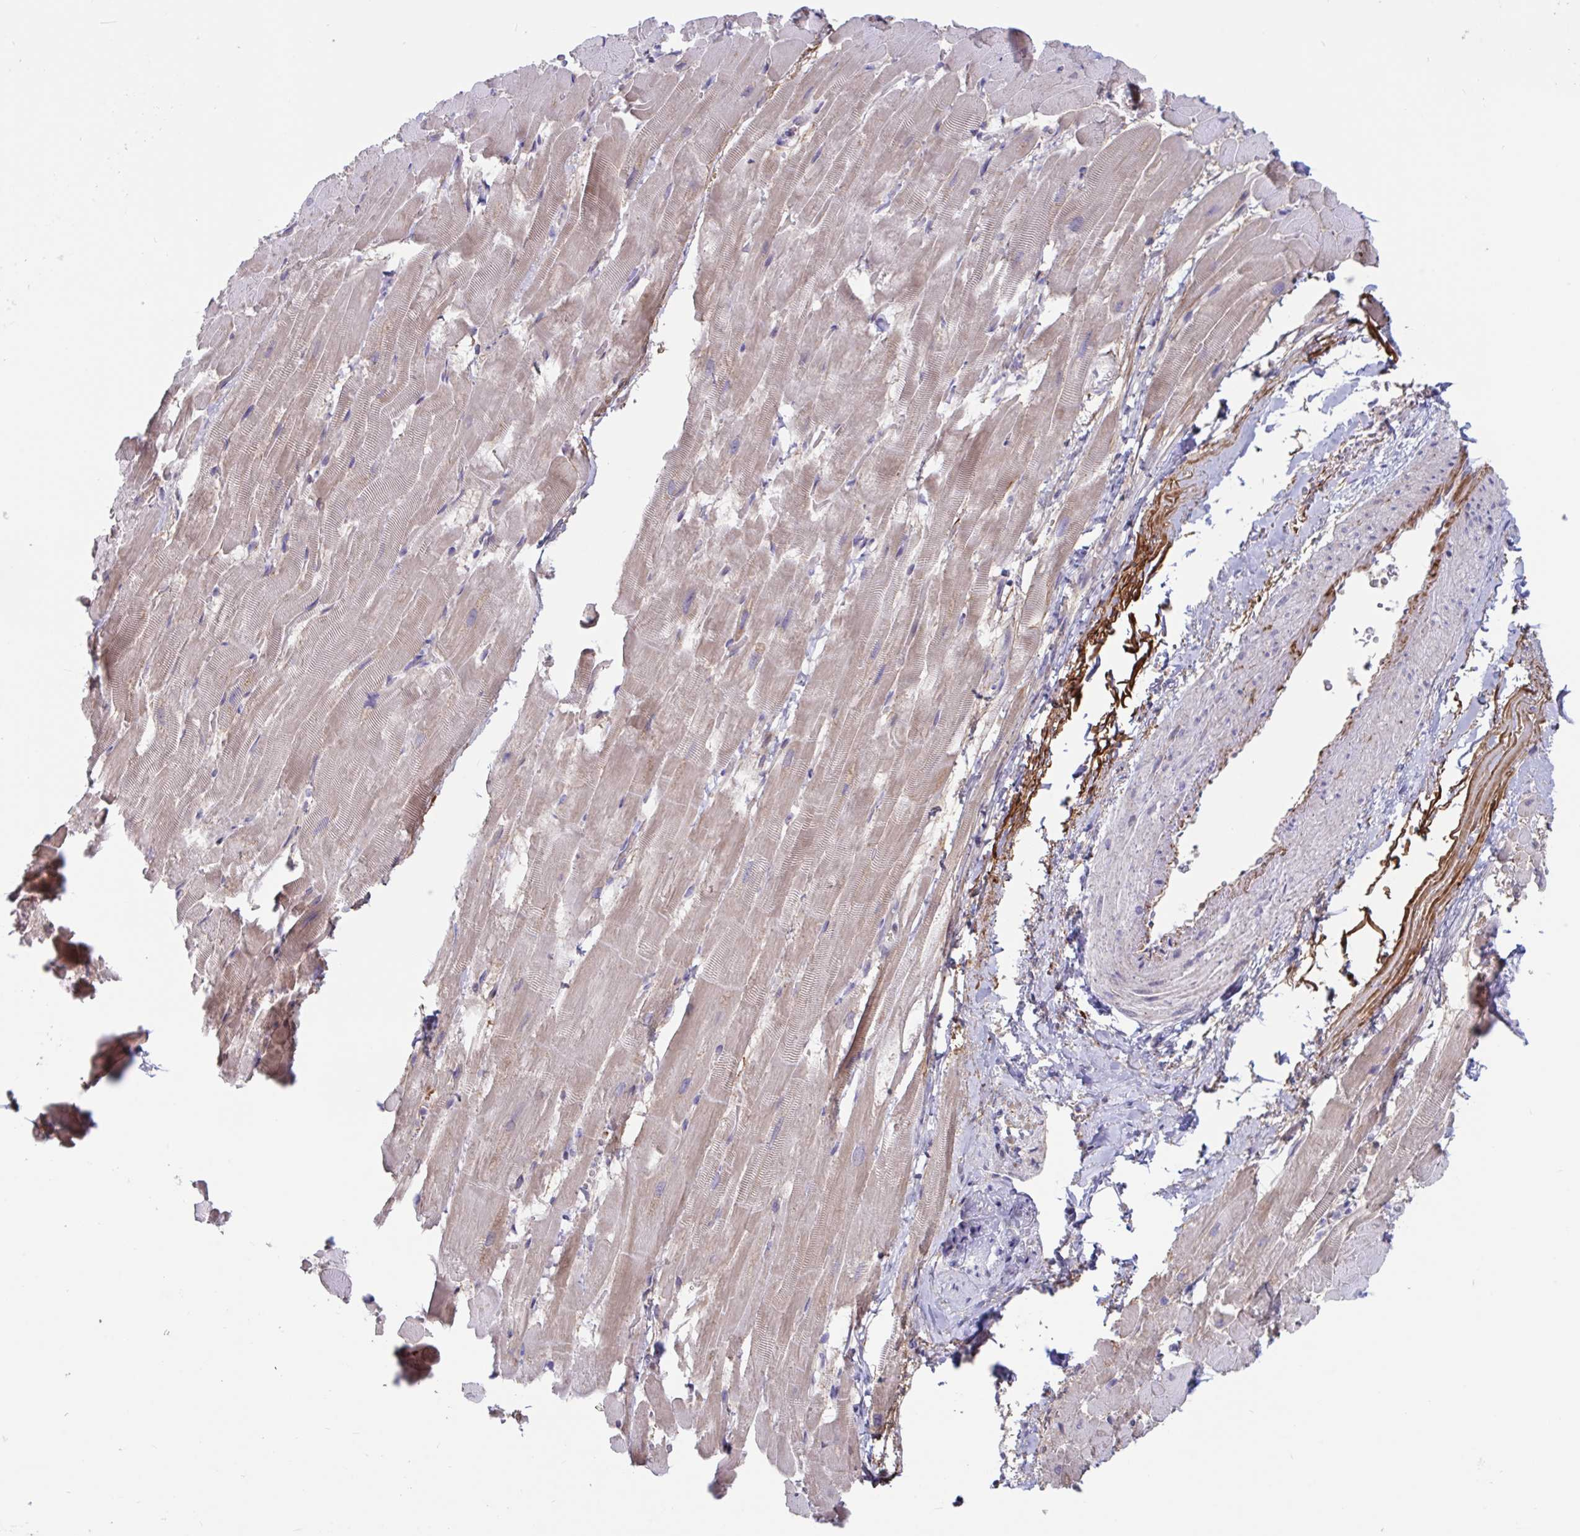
{"staining": {"intensity": "weak", "quantity": "25%-75%", "location": "cytoplasmic/membranous"}, "tissue": "heart muscle", "cell_type": "Cardiomyocytes", "image_type": "normal", "snomed": [{"axis": "morphology", "description": "Normal tissue, NOS"}, {"axis": "topography", "description": "Heart"}], "caption": "A brown stain highlights weak cytoplasmic/membranous expression of a protein in cardiomyocytes of benign human heart muscle. Ihc stains the protein of interest in brown and the nuclei are stained blue.", "gene": "IL37", "patient": {"sex": "male", "age": 37}}